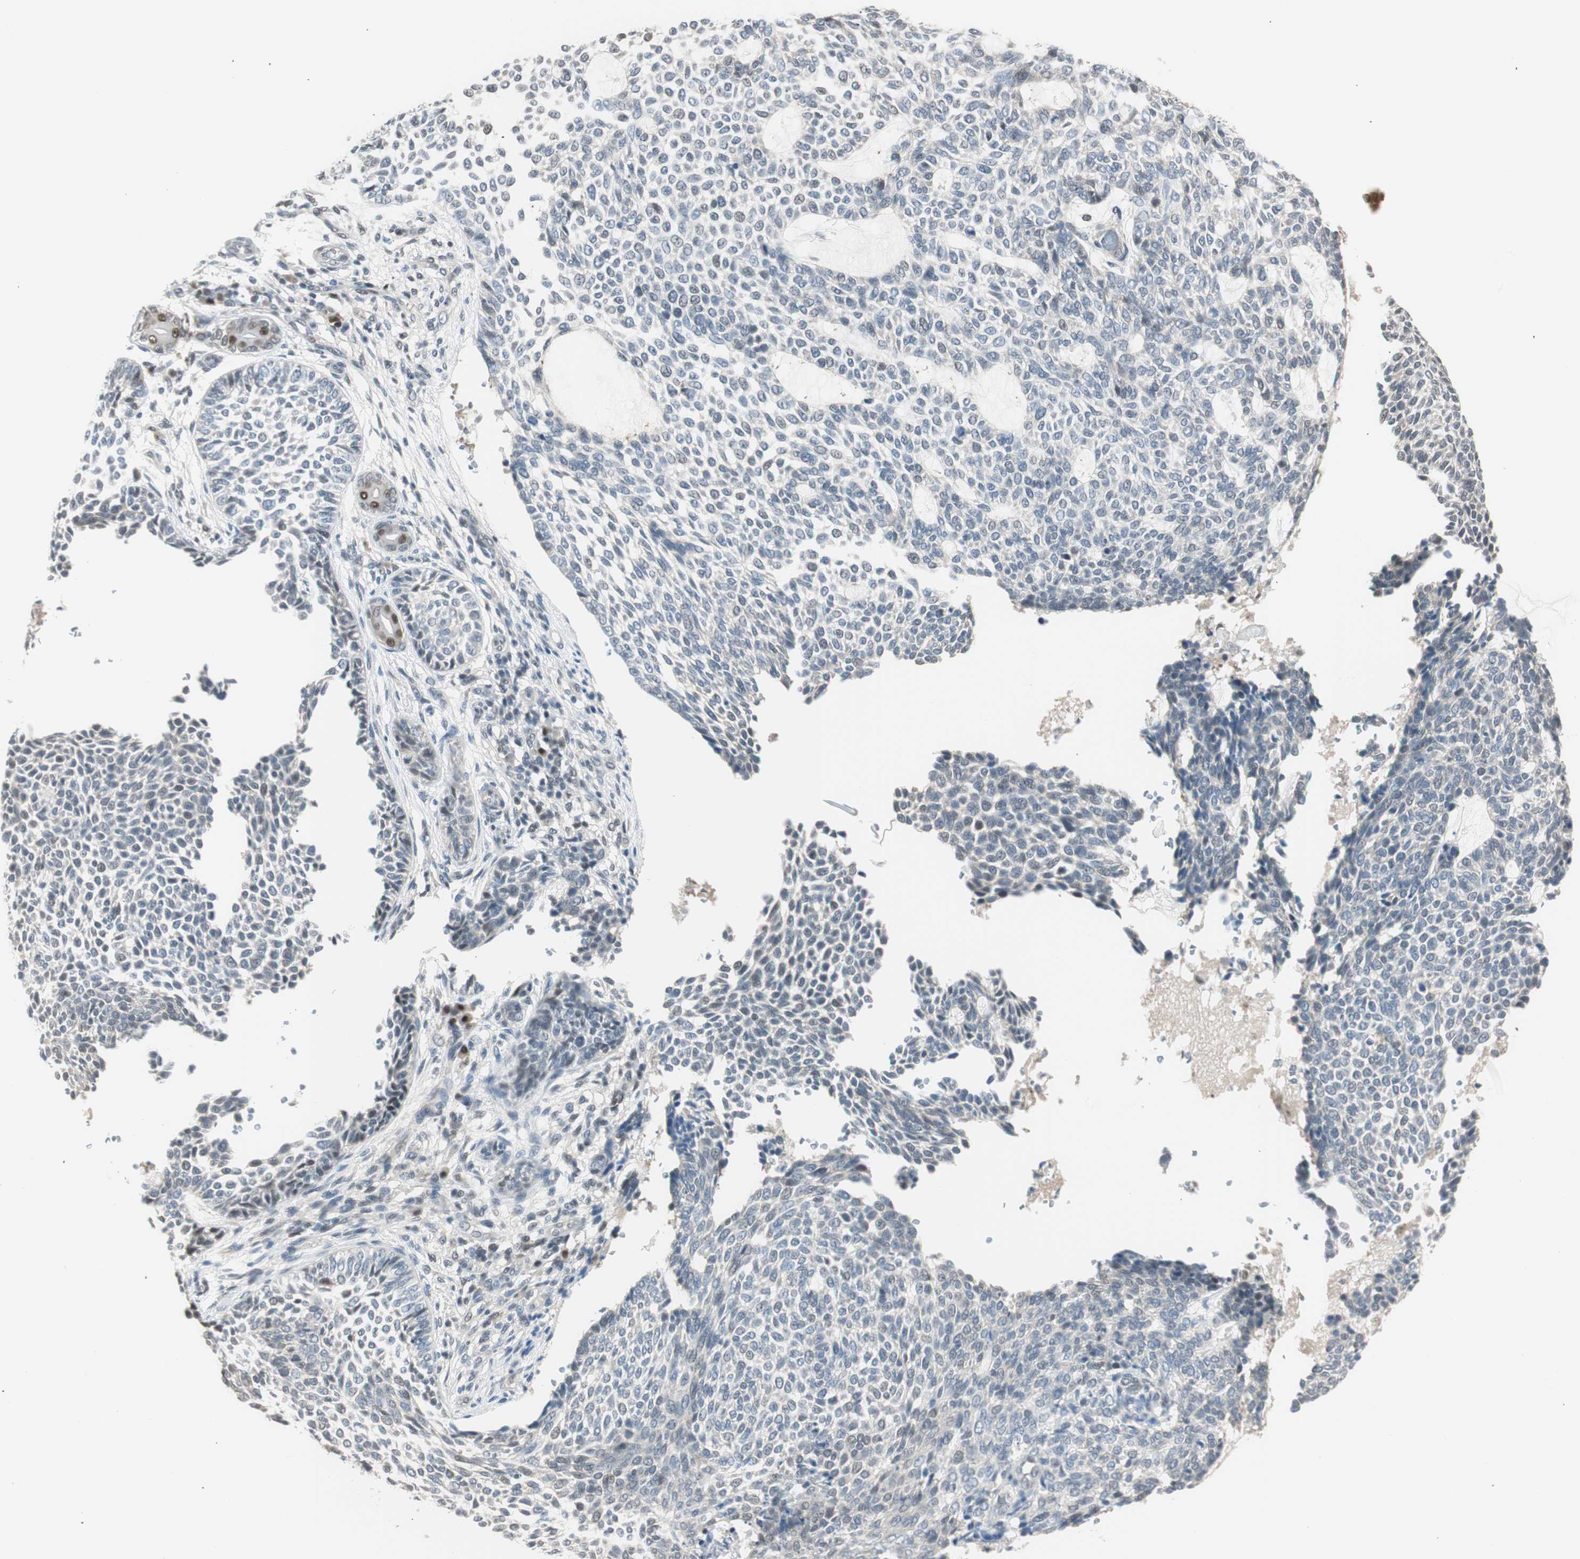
{"staining": {"intensity": "negative", "quantity": "none", "location": "none"}, "tissue": "skin cancer", "cell_type": "Tumor cells", "image_type": "cancer", "snomed": [{"axis": "morphology", "description": "Basal cell carcinoma"}, {"axis": "topography", "description": "Skin"}], "caption": "Immunohistochemistry (IHC) histopathology image of basal cell carcinoma (skin) stained for a protein (brown), which demonstrates no expression in tumor cells. The staining is performed using DAB (3,3'-diaminobenzidine) brown chromogen with nuclei counter-stained in using hematoxylin.", "gene": "LONP2", "patient": {"sex": "male", "age": 87}}